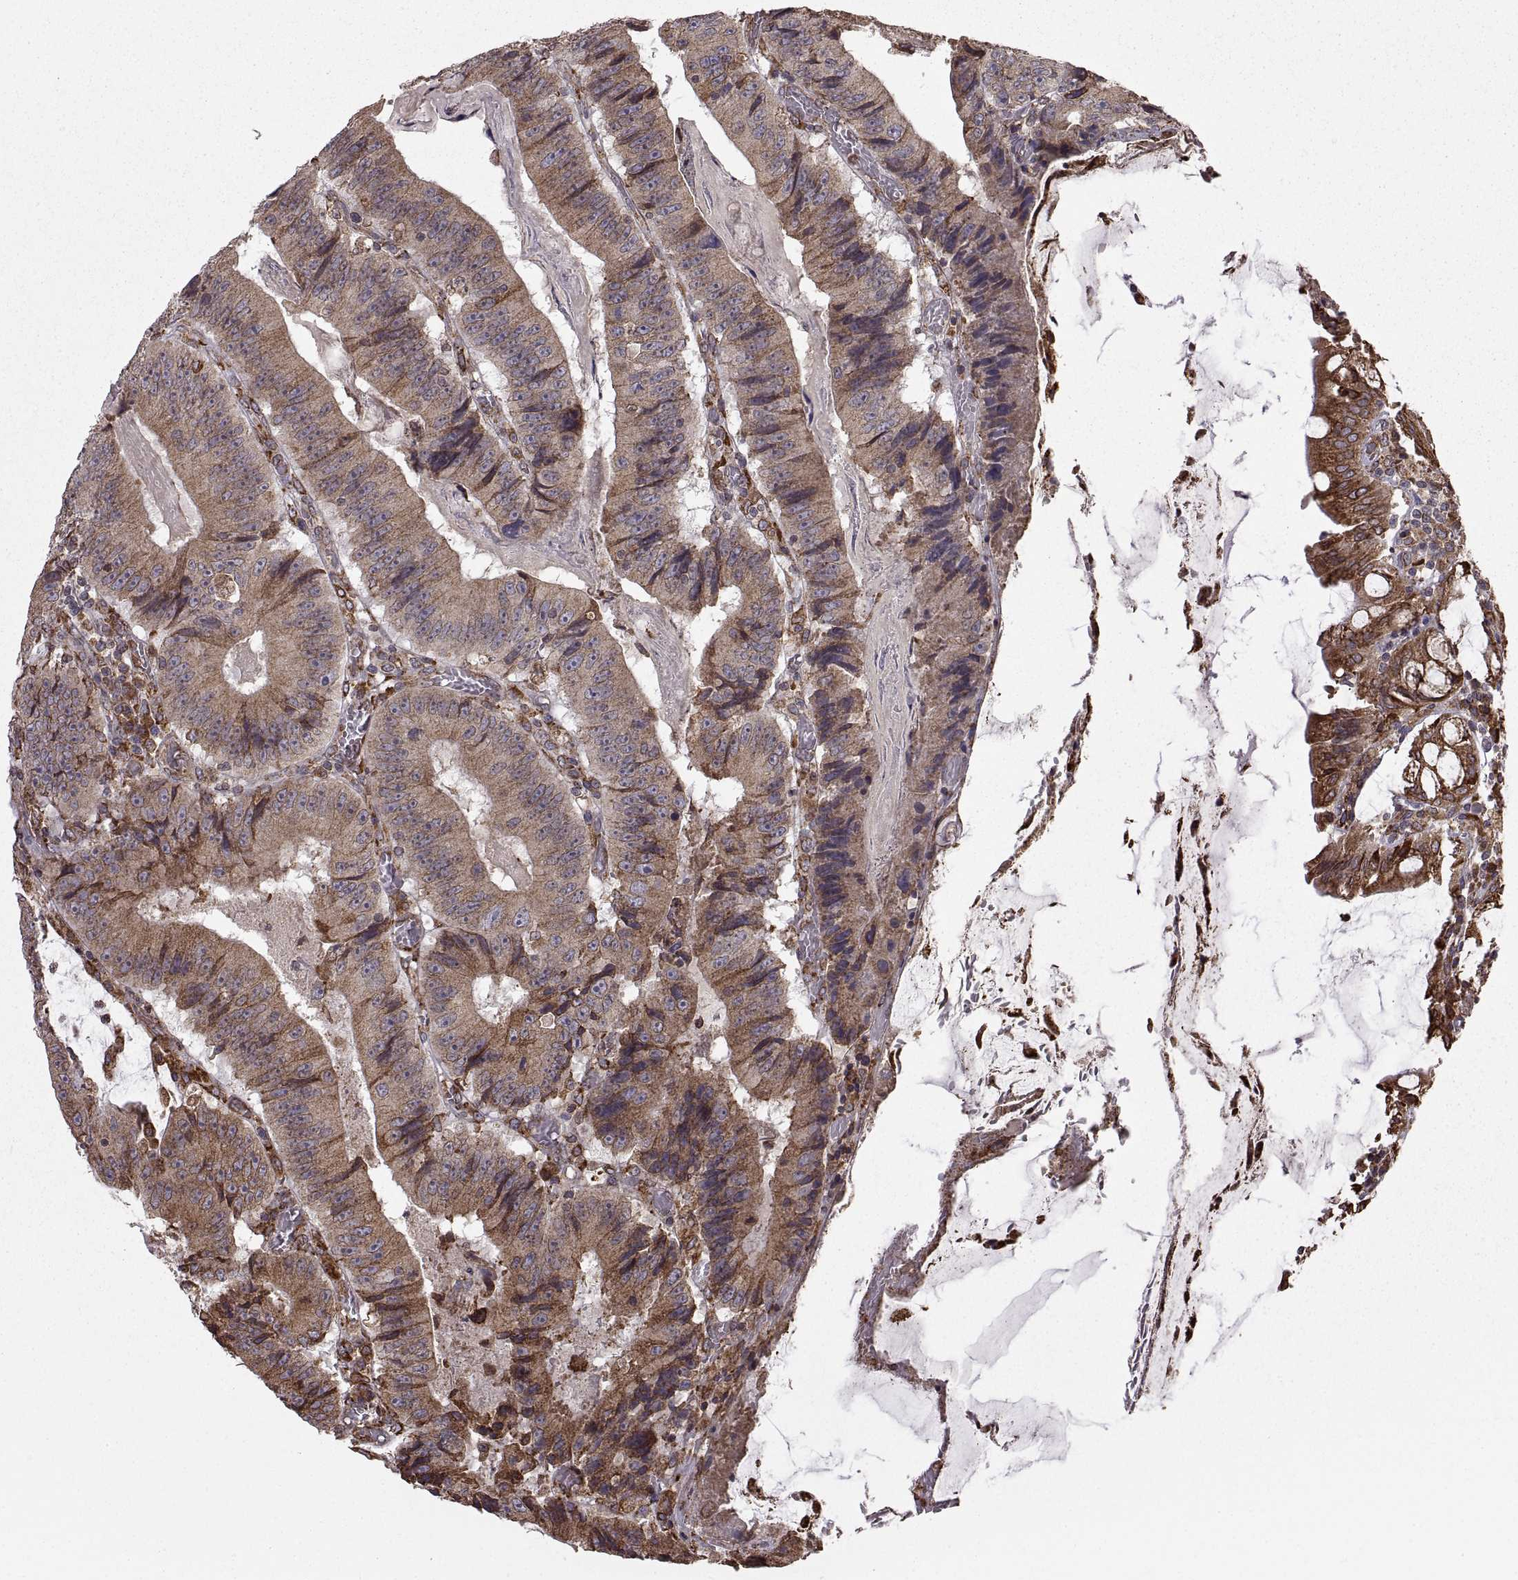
{"staining": {"intensity": "moderate", "quantity": "<25%", "location": "cytoplasmic/membranous"}, "tissue": "colorectal cancer", "cell_type": "Tumor cells", "image_type": "cancer", "snomed": [{"axis": "morphology", "description": "Adenocarcinoma, NOS"}, {"axis": "topography", "description": "Colon"}], "caption": "Tumor cells reveal low levels of moderate cytoplasmic/membranous staining in about <25% of cells in human colorectal adenocarcinoma. (IHC, brightfield microscopy, high magnification).", "gene": "PDIA3", "patient": {"sex": "female", "age": 86}}